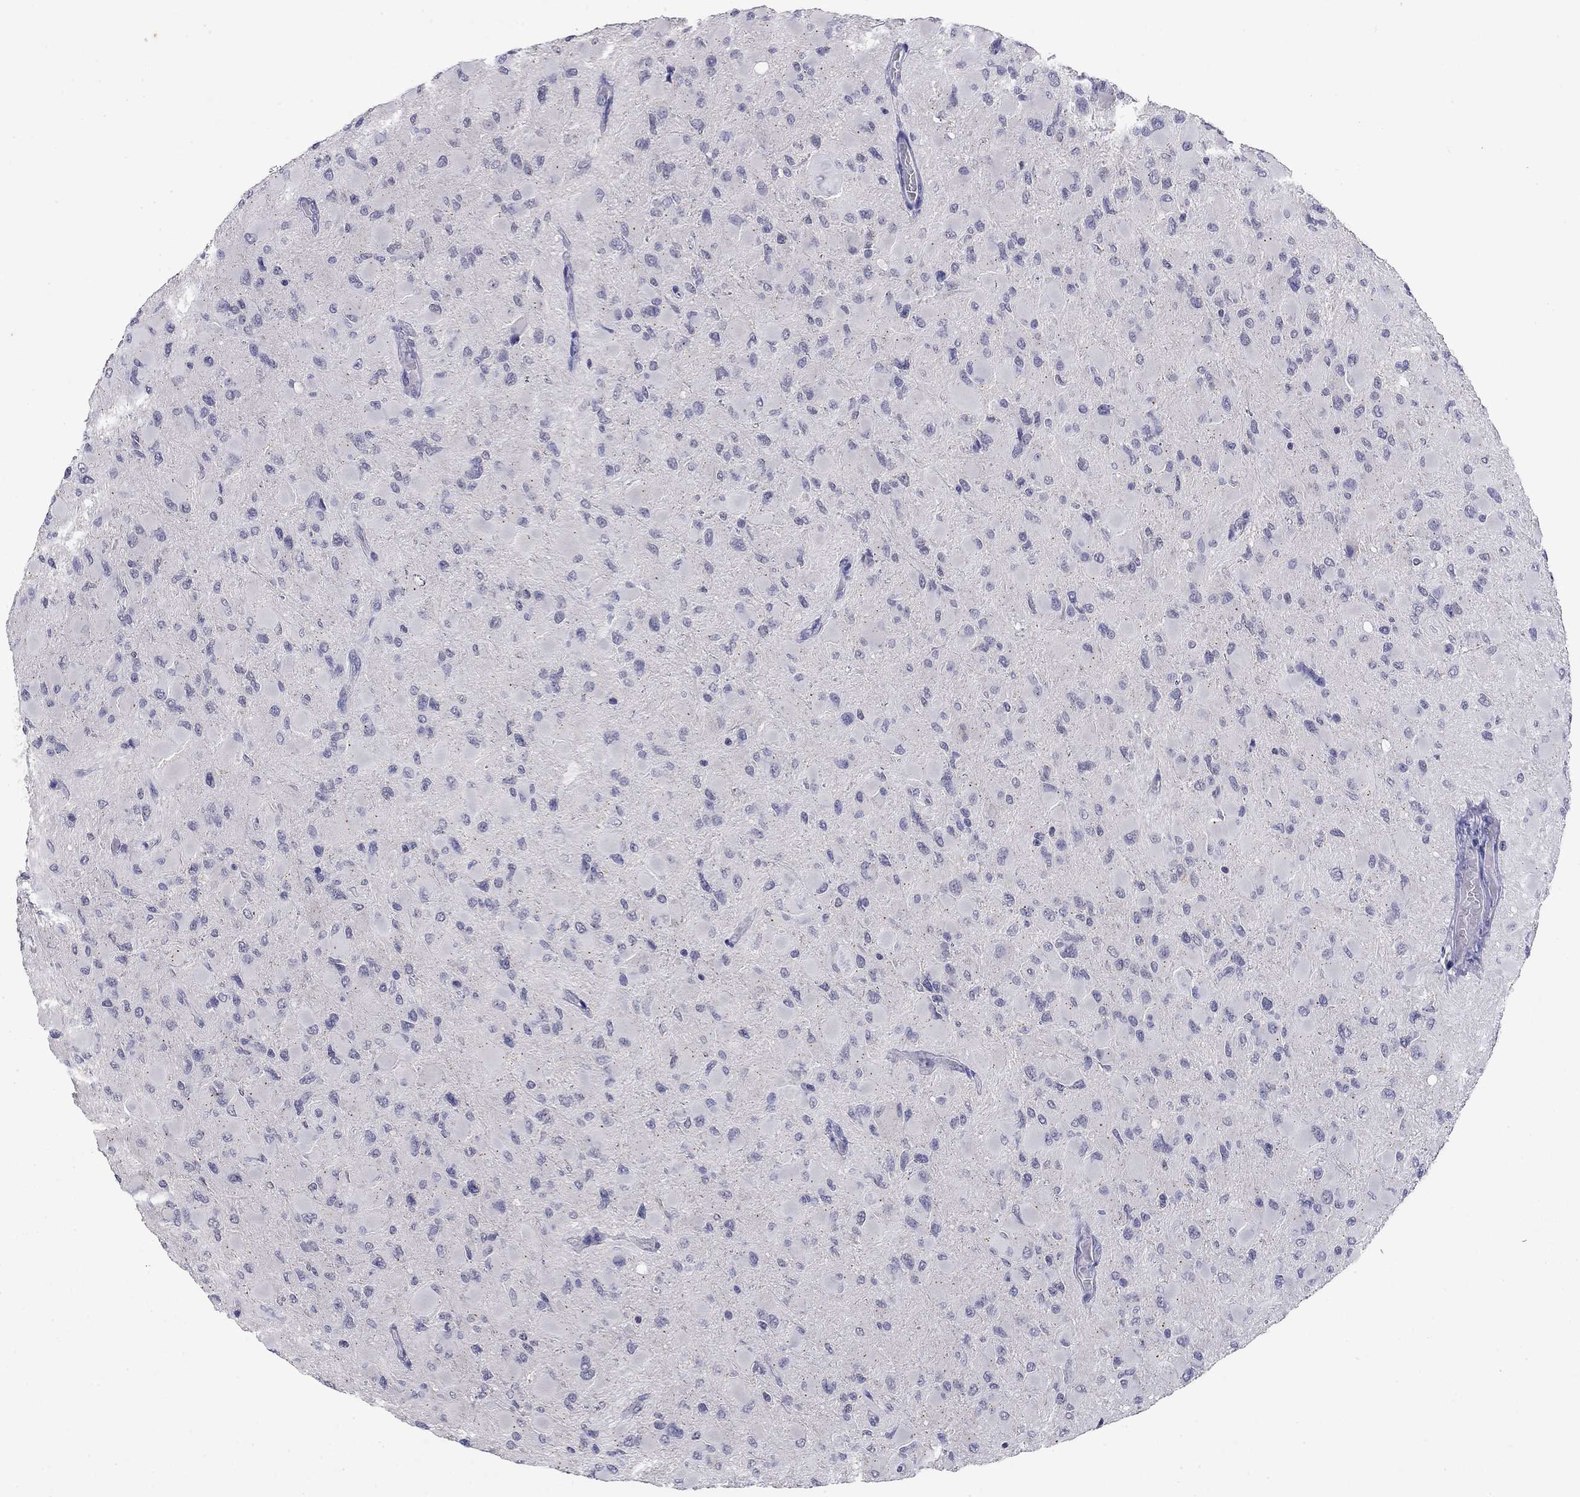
{"staining": {"intensity": "negative", "quantity": "none", "location": "none"}, "tissue": "glioma", "cell_type": "Tumor cells", "image_type": "cancer", "snomed": [{"axis": "morphology", "description": "Glioma, malignant, High grade"}, {"axis": "topography", "description": "Cerebral cortex"}], "caption": "Glioma stained for a protein using immunohistochemistry reveals no expression tumor cells.", "gene": "WNK3", "patient": {"sex": "female", "age": 36}}